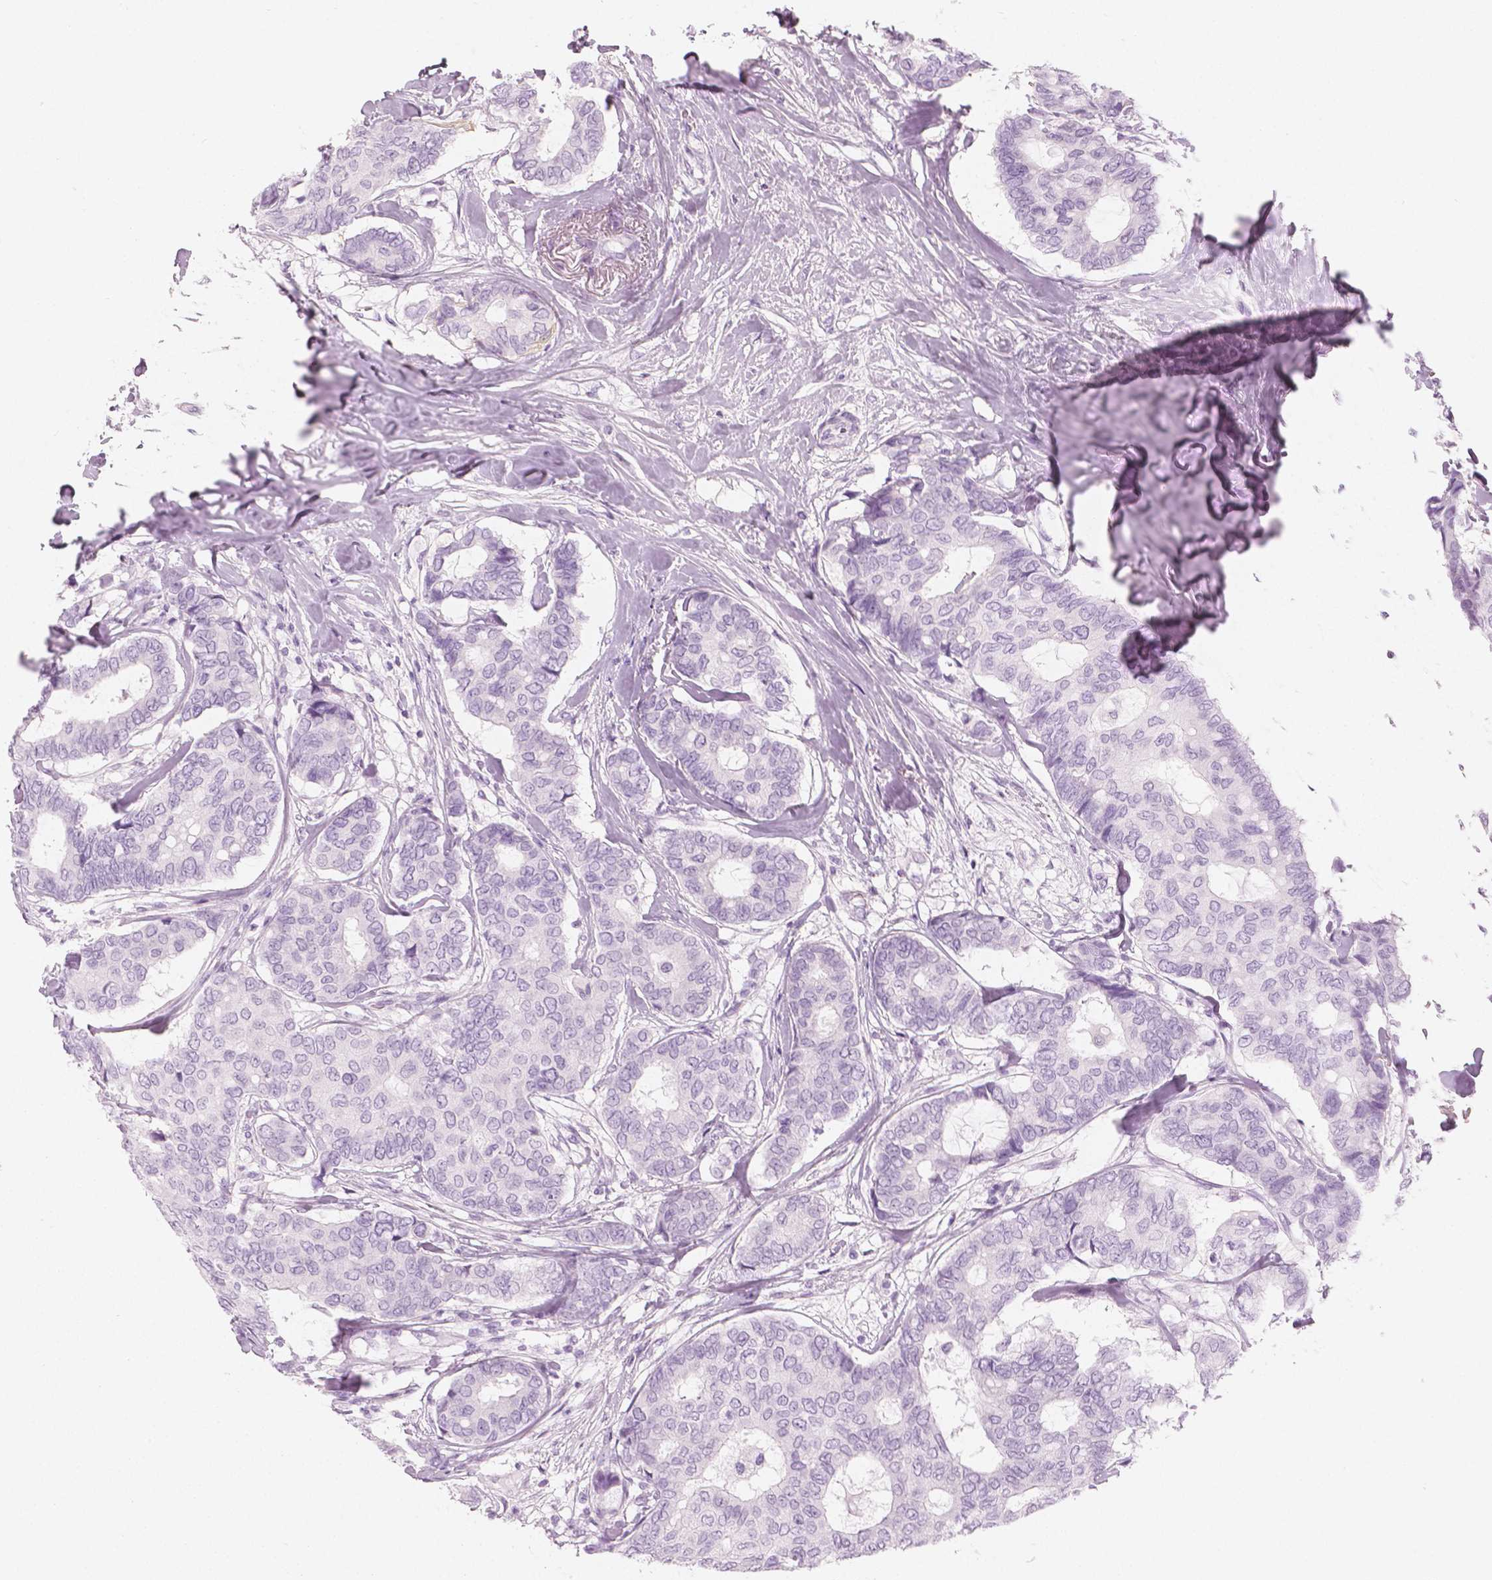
{"staining": {"intensity": "negative", "quantity": "none", "location": "none"}, "tissue": "breast cancer", "cell_type": "Tumor cells", "image_type": "cancer", "snomed": [{"axis": "morphology", "description": "Duct carcinoma"}, {"axis": "topography", "description": "Breast"}], "caption": "IHC of breast infiltrating ductal carcinoma exhibits no positivity in tumor cells.", "gene": "PLIN4", "patient": {"sex": "female", "age": 75}}